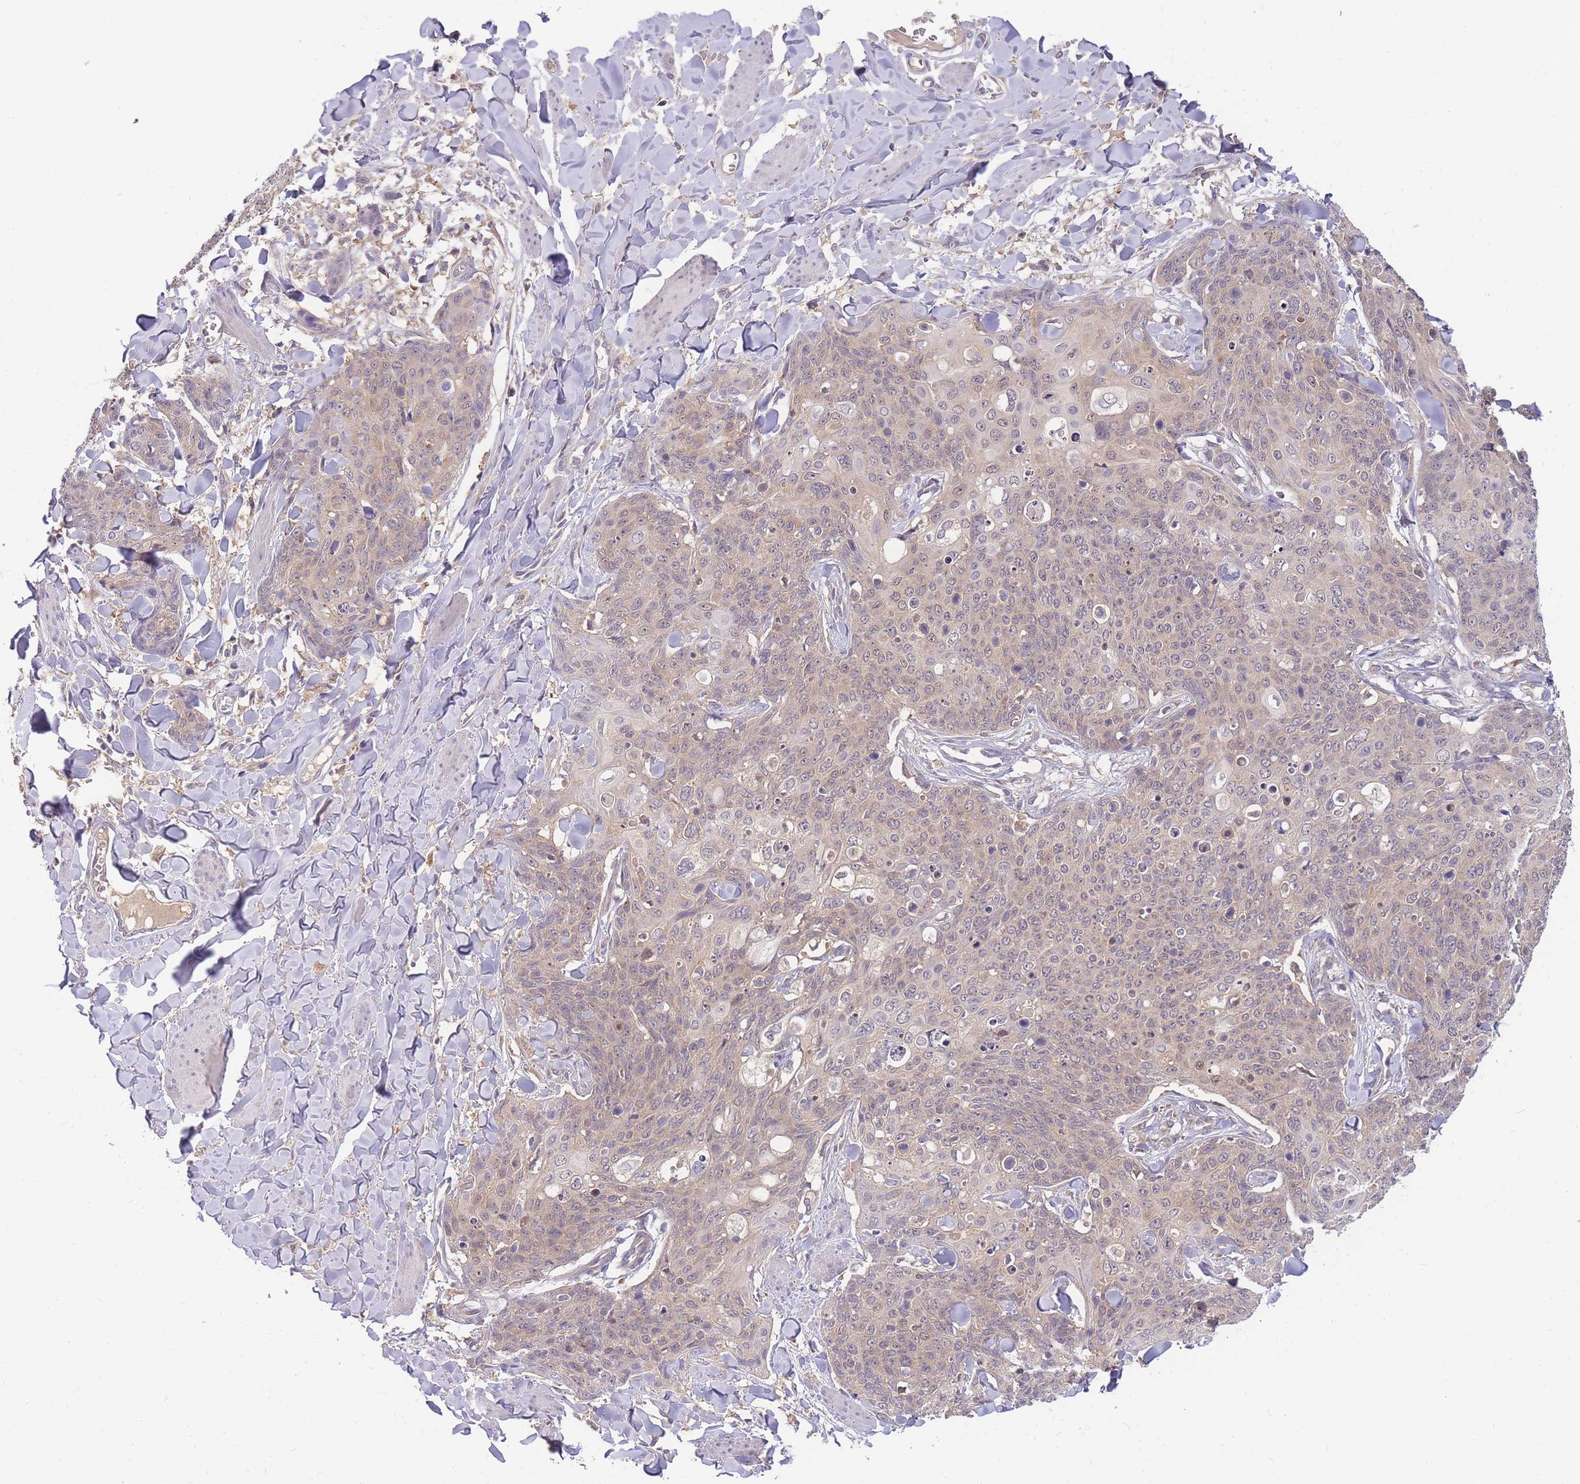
{"staining": {"intensity": "negative", "quantity": "none", "location": "none"}, "tissue": "skin cancer", "cell_type": "Tumor cells", "image_type": "cancer", "snomed": [{"axis": "morphology", "description": "Squamous cell carcinoma, NOS"}, {"axis": "topography", "description": "Skin"}, {"axis": "topography", "description": "Vulva"}], "caption": "This is an immunohistochemistry histopathology image of human squamous cell carcinoma (skin). There is no expression in tumor cells.", "gene": "ZNF577", "patient": {"sex": "female", "age": 85}}